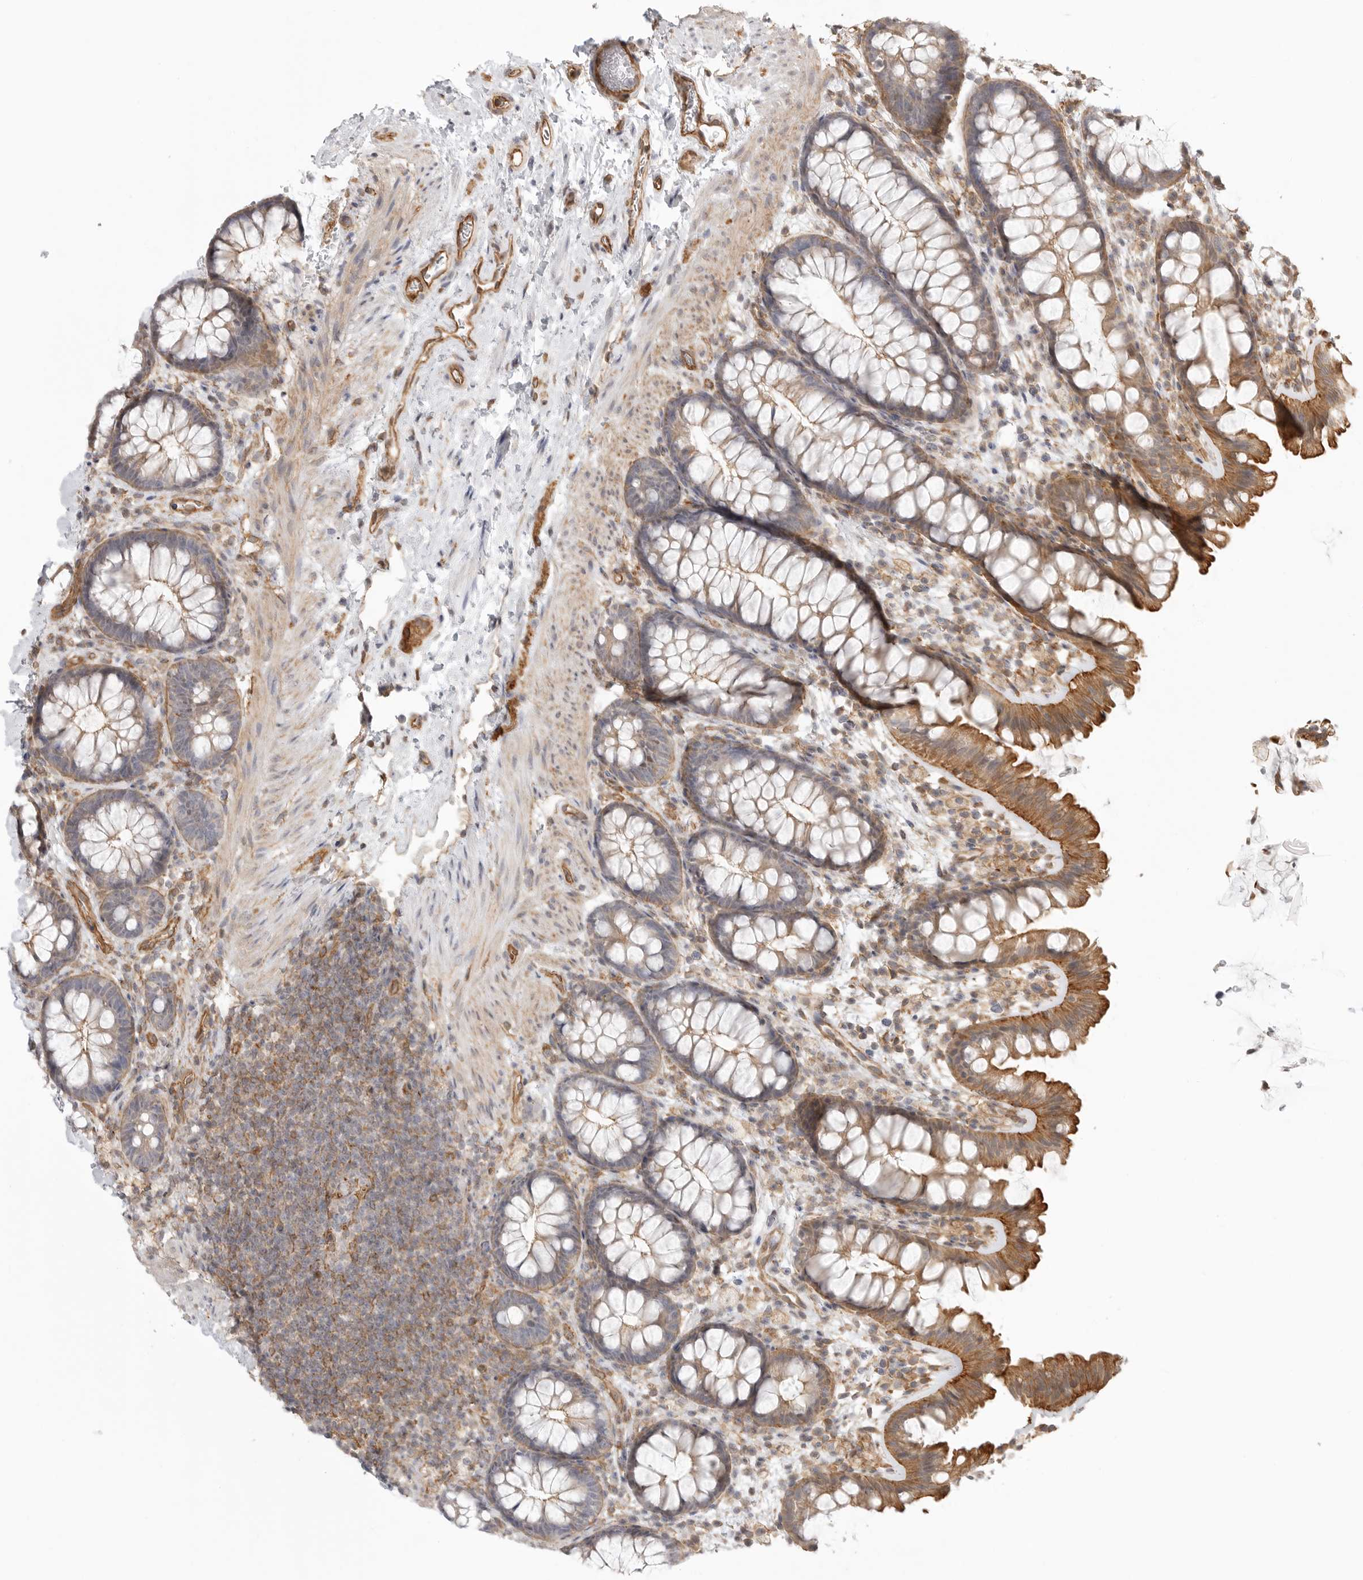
{"staining": {"intensity": "moderate", "quantity": ">75%", "location": "cytoplasmic/membranous"}, "tissue": "colon", "cell_type": "Endothelial cells", "image_type": "normal", "snomed": [{"axis": "morphology", "description": "Normal tissue, NOS"}, {"axis": "topography", "description": "Colon"}], "caption": "This is a histology image of IHC staining of benign colon, which shows moderate positivity in the cytoplasmic/membranous of endothelial cells.", "gene": "ATOH7", "patient": {"sex": "female", "age": 62}}